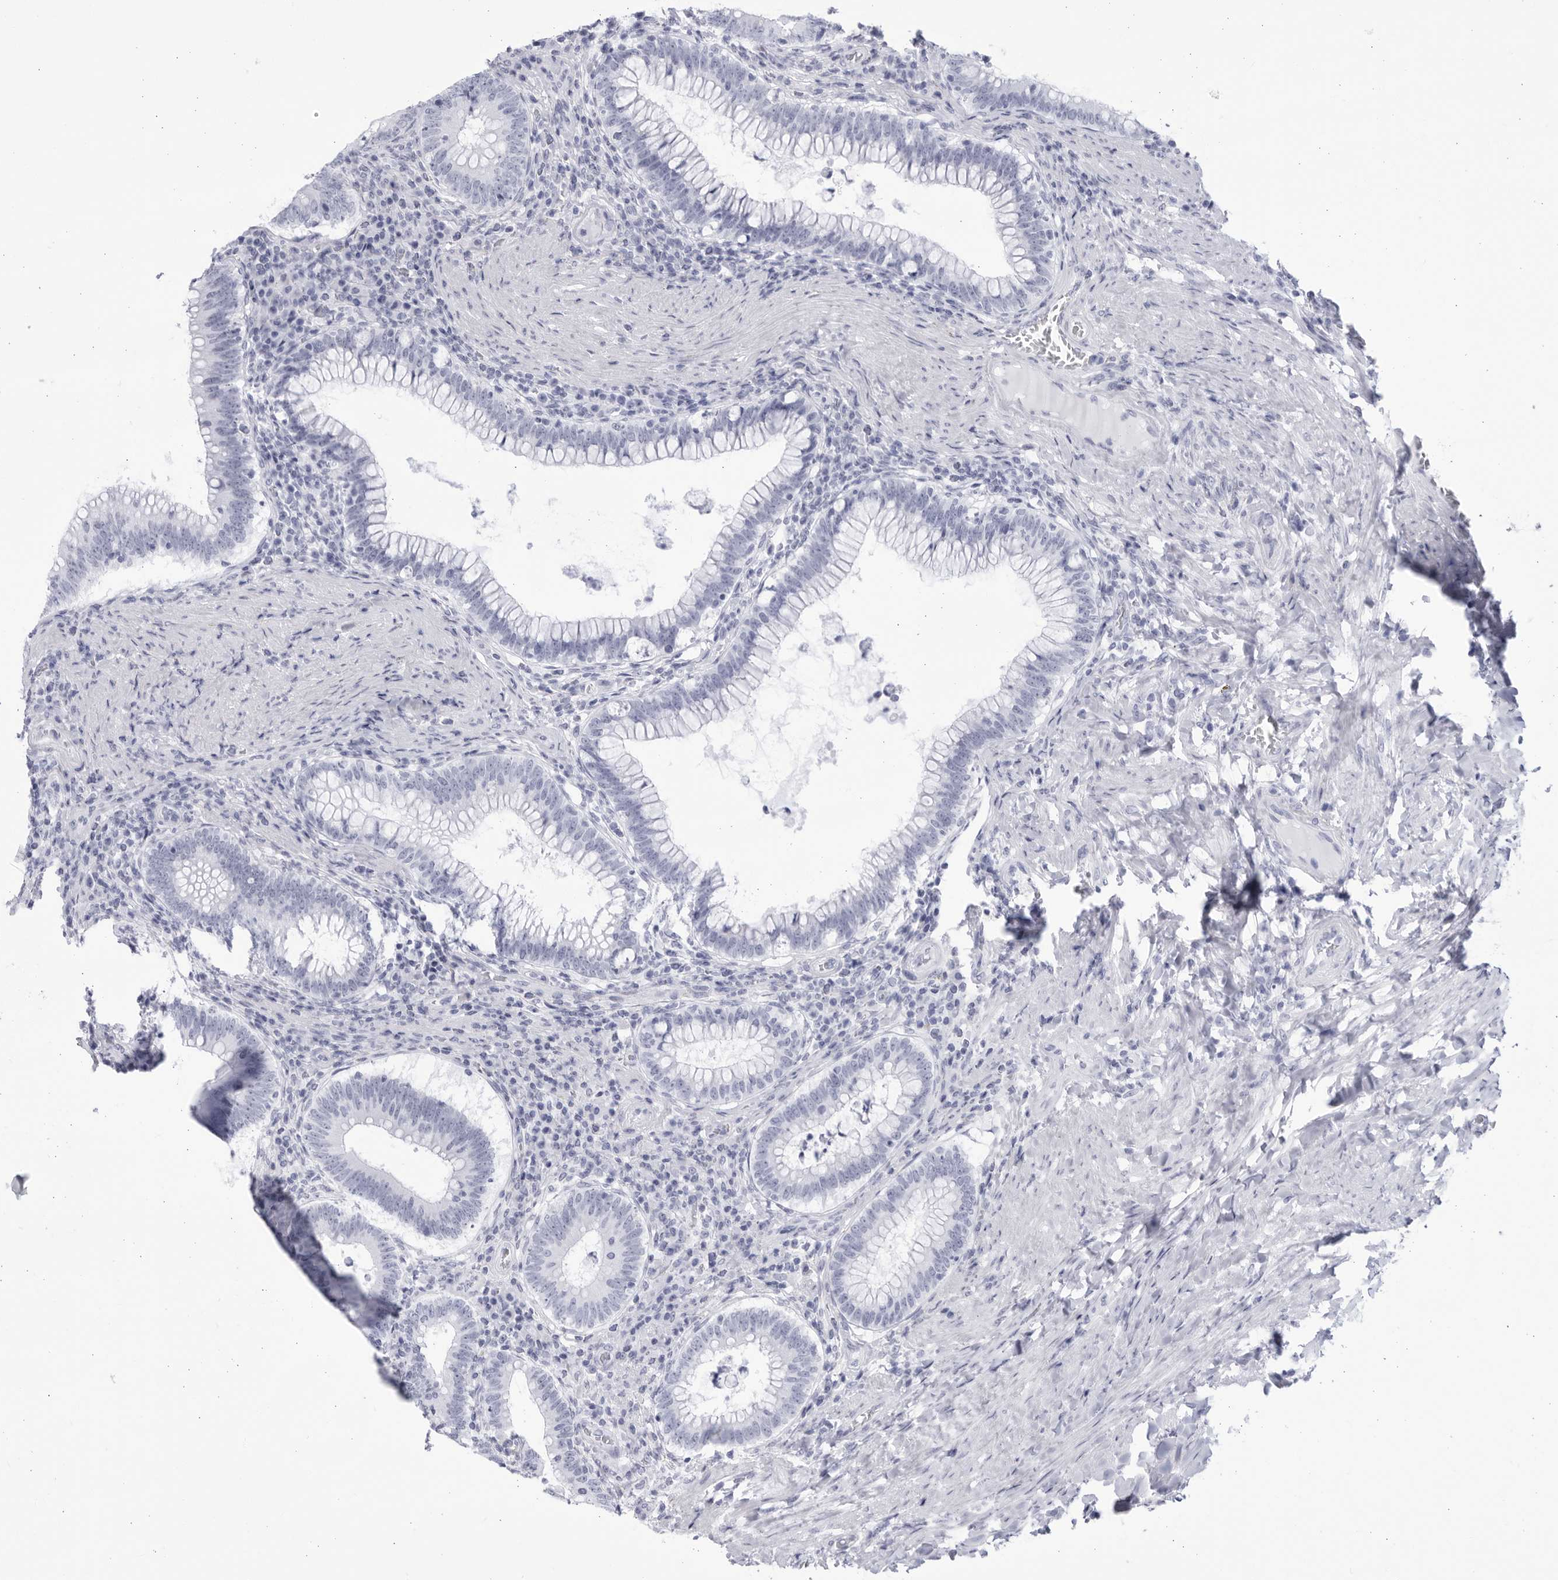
{"staining": {"intensity": "negative", "quantity": "none", "location": "none"}, "tissue": "colorectal cancer", "cell_type": "Tumor cells", "image_type": "cancer", "snomed": [{"axis": "morphology", "description": "Normal tissue, NOS"}, {"axis": "topography", "description": "Colon"}], "caption": "DAB (3,3'-diaminobenzidine) immunohistochemical staining of colorectal cancer displays no significant staining in tumor cells.", "gene": "CCDC181", "patient": {"sex": "female", "age": 82}}